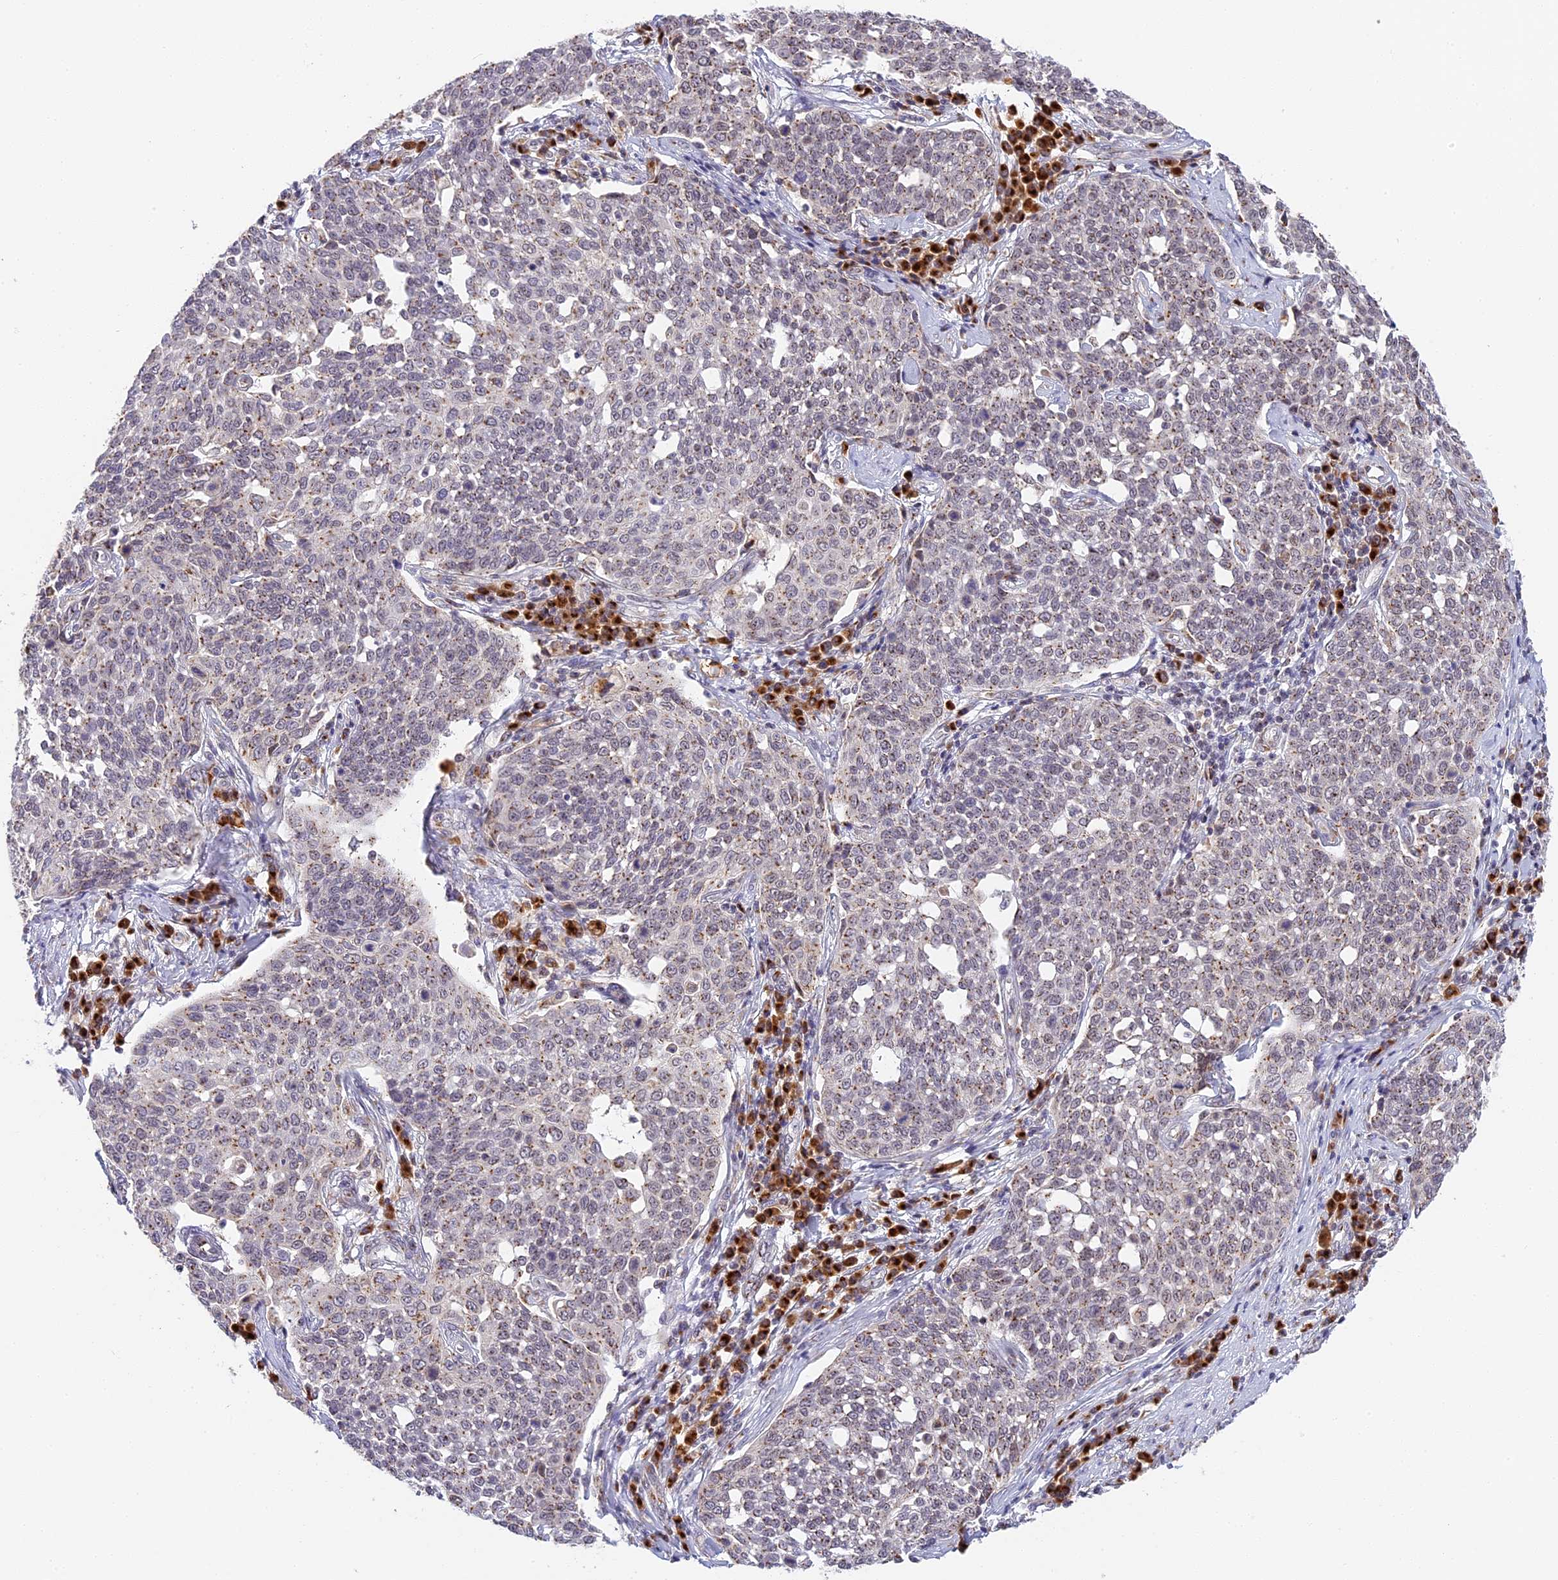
{"staining": {"intensity": "weak", "quantity": "25%-75%", "location": "cytoplasmic/membranous"}, "tissue": "cervical cancer", "cell_type": "Tumor cells", "image_type": "cancer", "snomed": [{"axis": "morphology", "description": "Squamous cell carcinoma, NOS"}, {"axis": "topography", "description": "Cervix"}], "caption": "Tumor cells exhibit weak cytoplasmic/membranous positivity in approximately 25%-75% of cells in cervical cancer (squamous cell carcinoma). (Stains: DAB in brown, nuclei in blue, Microscopy: brightfield microscopy at high magnification).", "gene": "HEATR5B", "patient": {"sex": "female", "age": 34}}